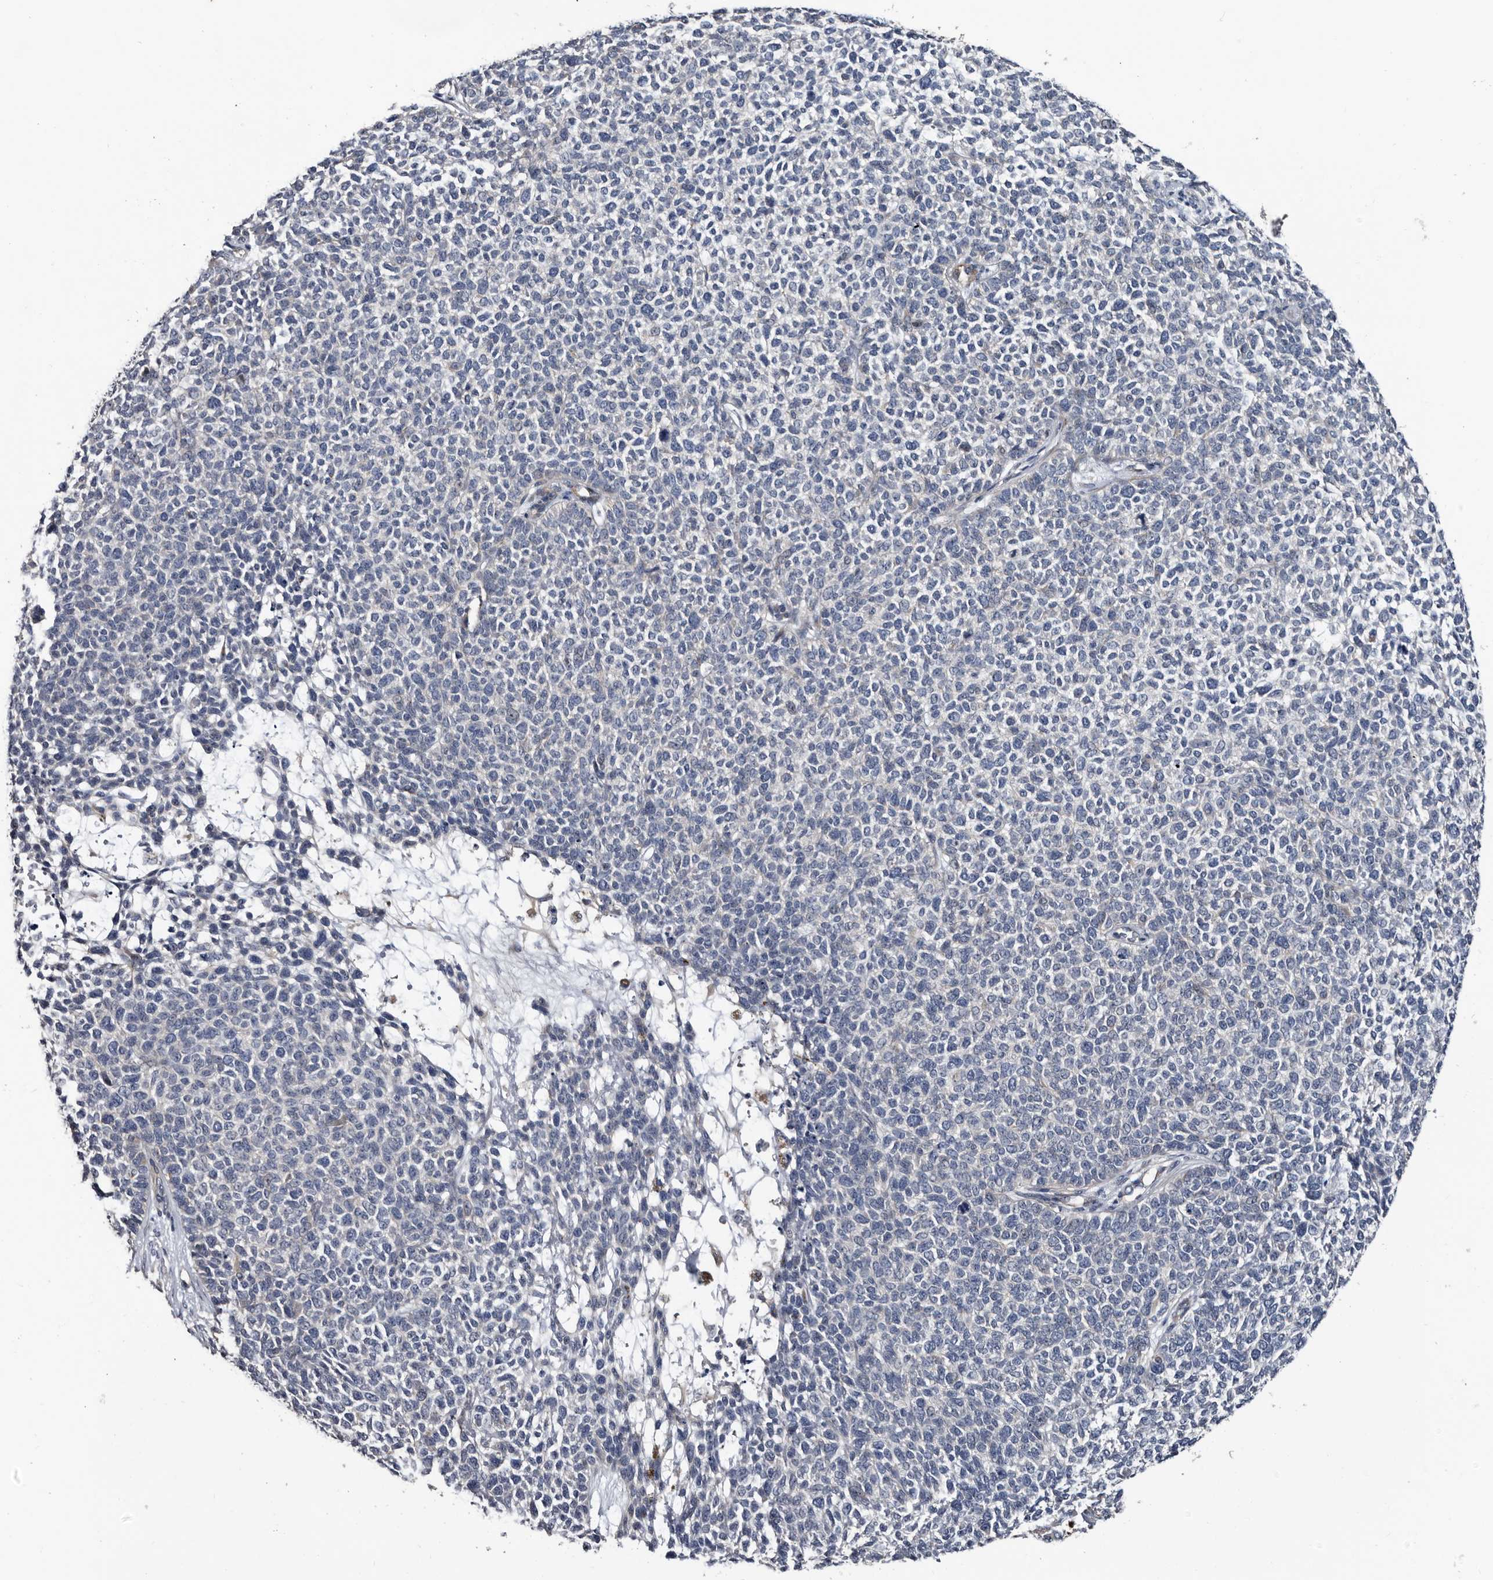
{"staining": {"intensity": "negative", "quantity": "none", "location": "none"}, "tissue": "skin cancer", "cell_type": "Tumor cells", "image_type": "cancer", "snomed": [{"axis": "morphology", "description": "Basal cell carcinoma"}, {"axis": "topography", "description": "Skin"}], "caption": "The image reveals no significant positivity in tumor cells of basal cell carcinoma (skin).", "gene": "IARS1", "patient": {"sex": "female", "age": 84}}